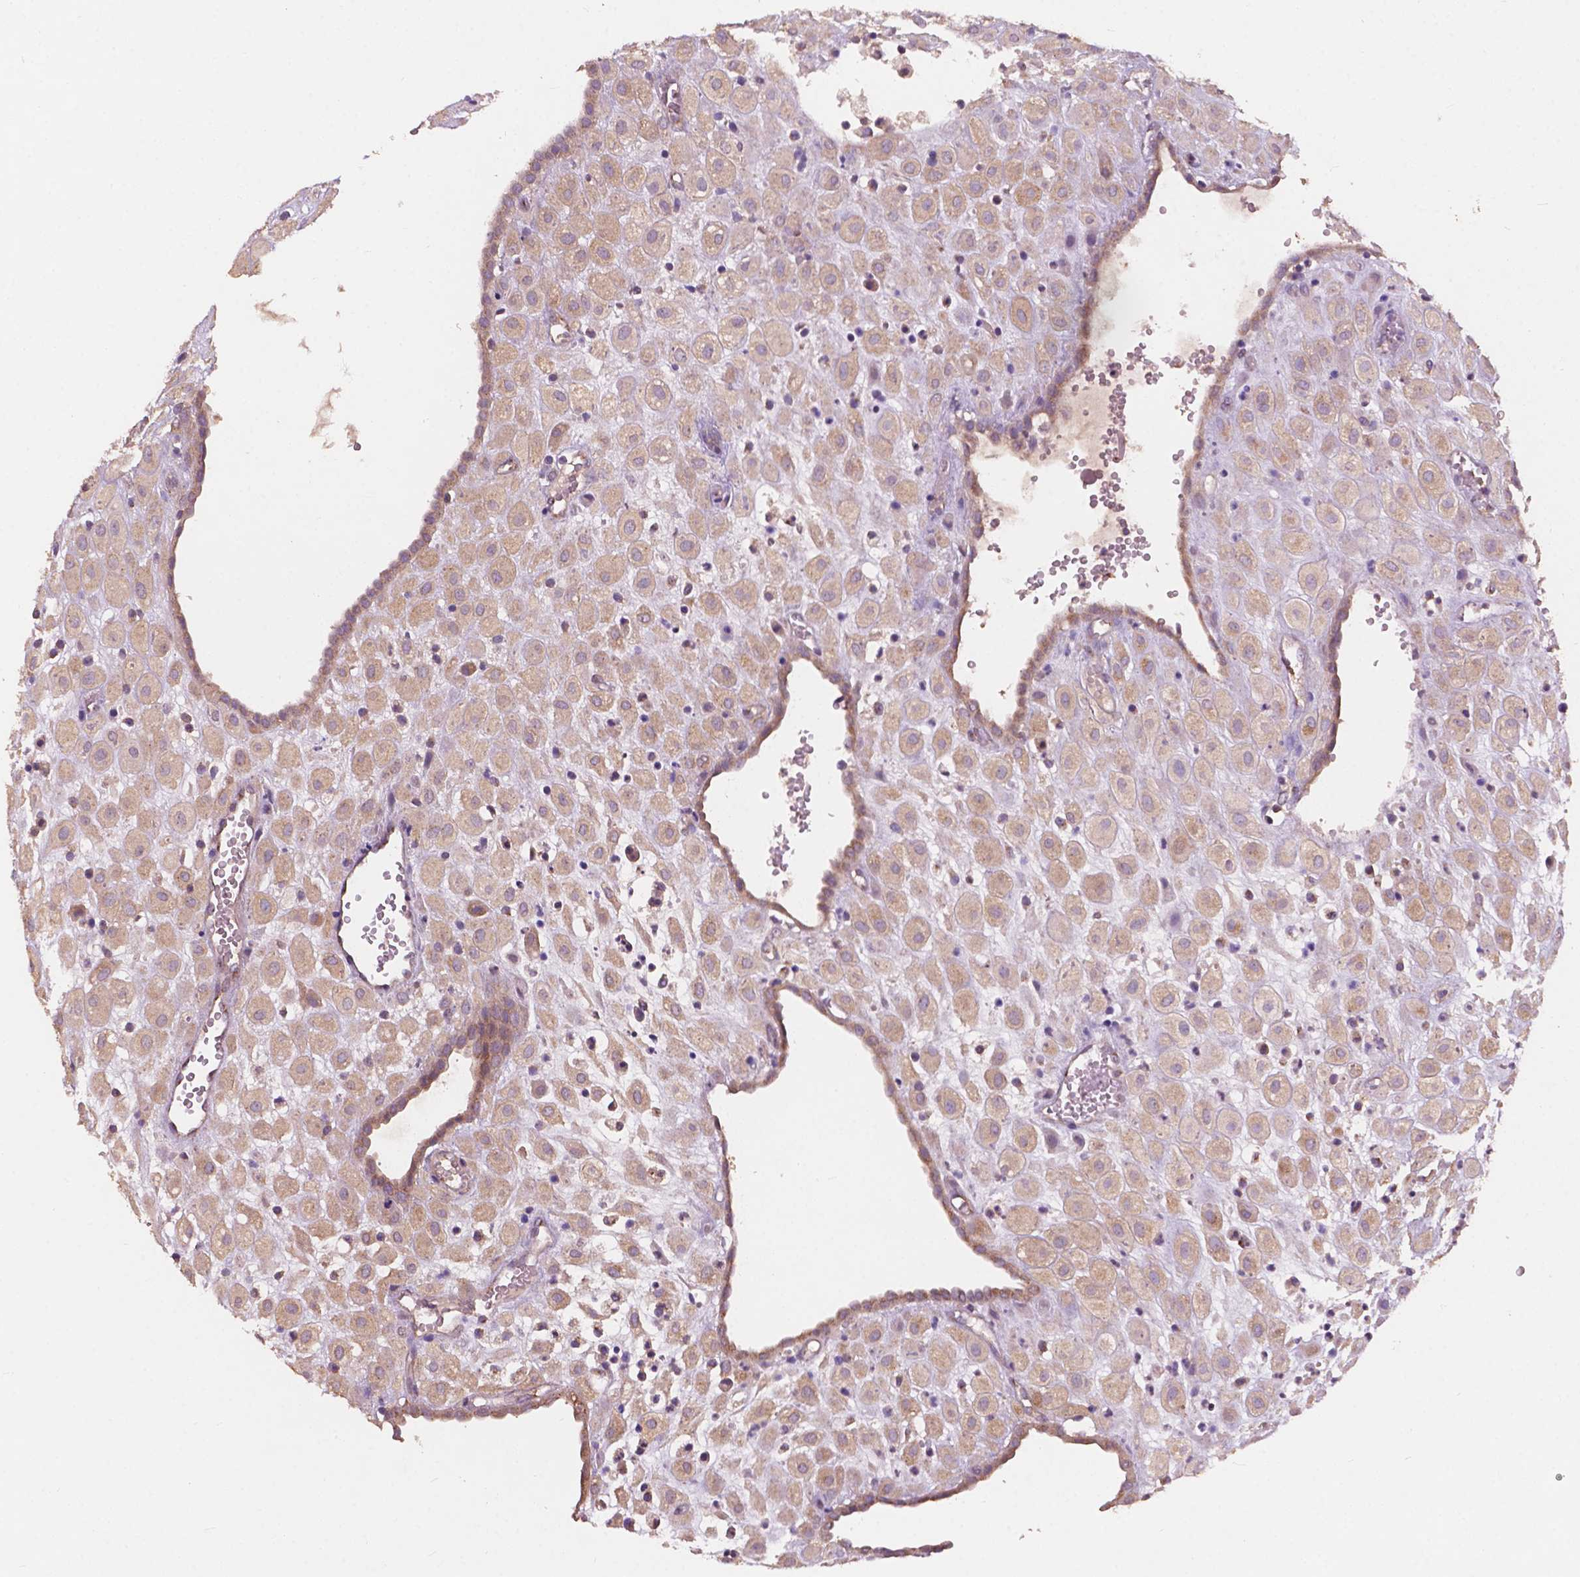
{"staining": {"intensity": "weak", "quantity": ">75%", "location": "cytoplasmic/membranous"}, "tissue": "placenta", "cell_type": "Decidual cells", "image_type": "normal", "snomed": [{"axis": "morphology", "description": "Normal tissue, NOS"}, {"axis": "topography", "description": "Placenta"}], "caption": "IHC micrograph of normal placenta: human placenta stained using immunohistochemistry (IHC) reveals low levels of weak protein expression localized specifically in the cytoplasmic/membranous of decidual cells, appearing as a cytoplasmic/membranous brown color.", "gene": "CHPT1", "patient": {"sex": "female", "age": 24}}